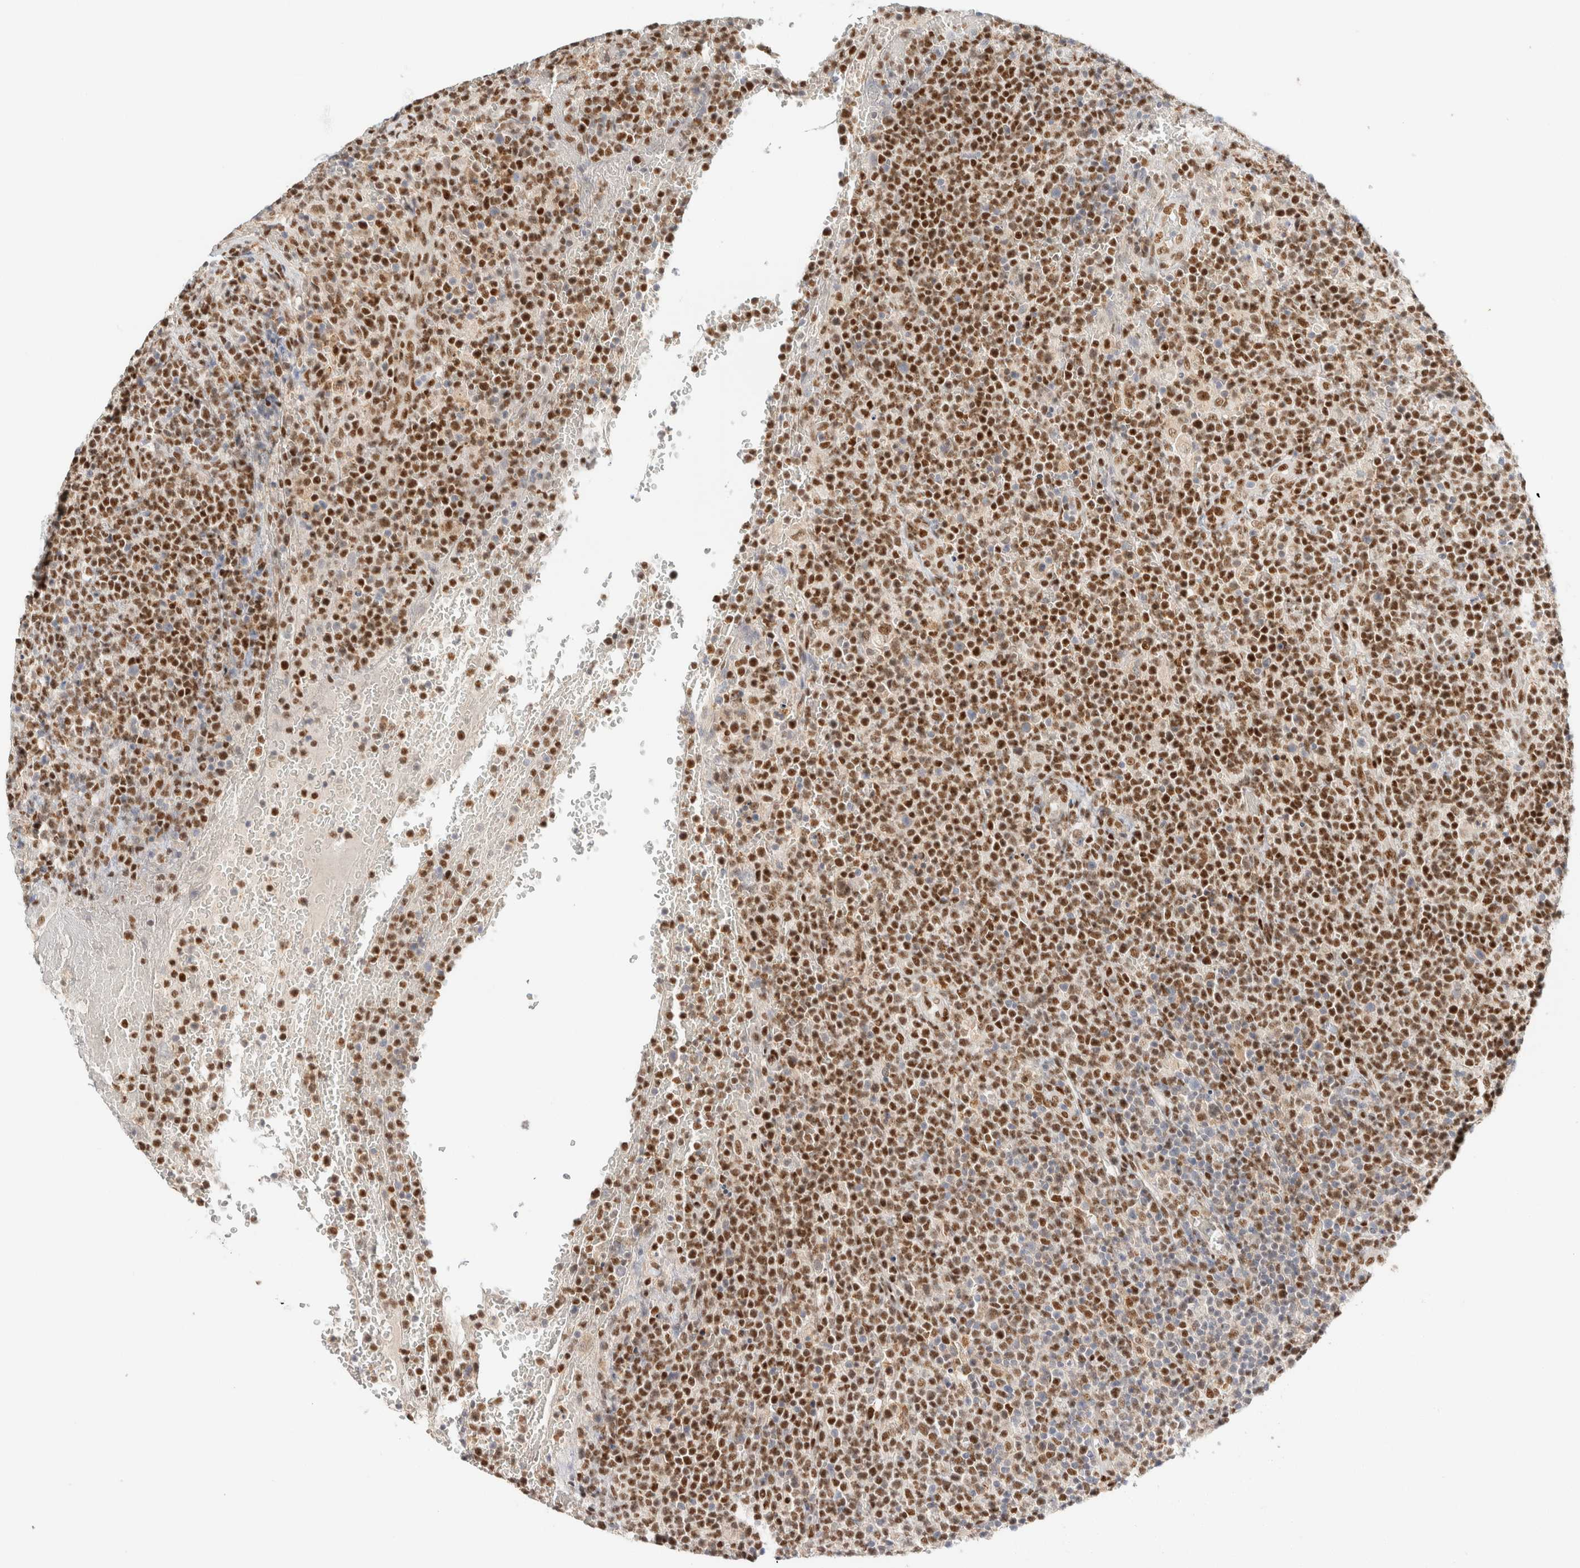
{"staining": {"intensity": "strong", "quantity": ">75%", "location": "nuclear"}, "tissue": "lymphoma", "cell_type": "Tumor cells", "image_type": "cancer", "snomed": [{"axis": "morphology", "description": "Malignant lymphoma, non-Hodgkin's type, High grade"}, {"axis": "topography", "description": "Lymph node"}], "caption": "High-grade malignant lymphoma, non-Hodgkin's type stained with immunohistochemistry displays strong nuclear positivity in about >75% of tumor cells.", "gene": "ZNF768", "patient": {"sex": "male", "age": 61}}